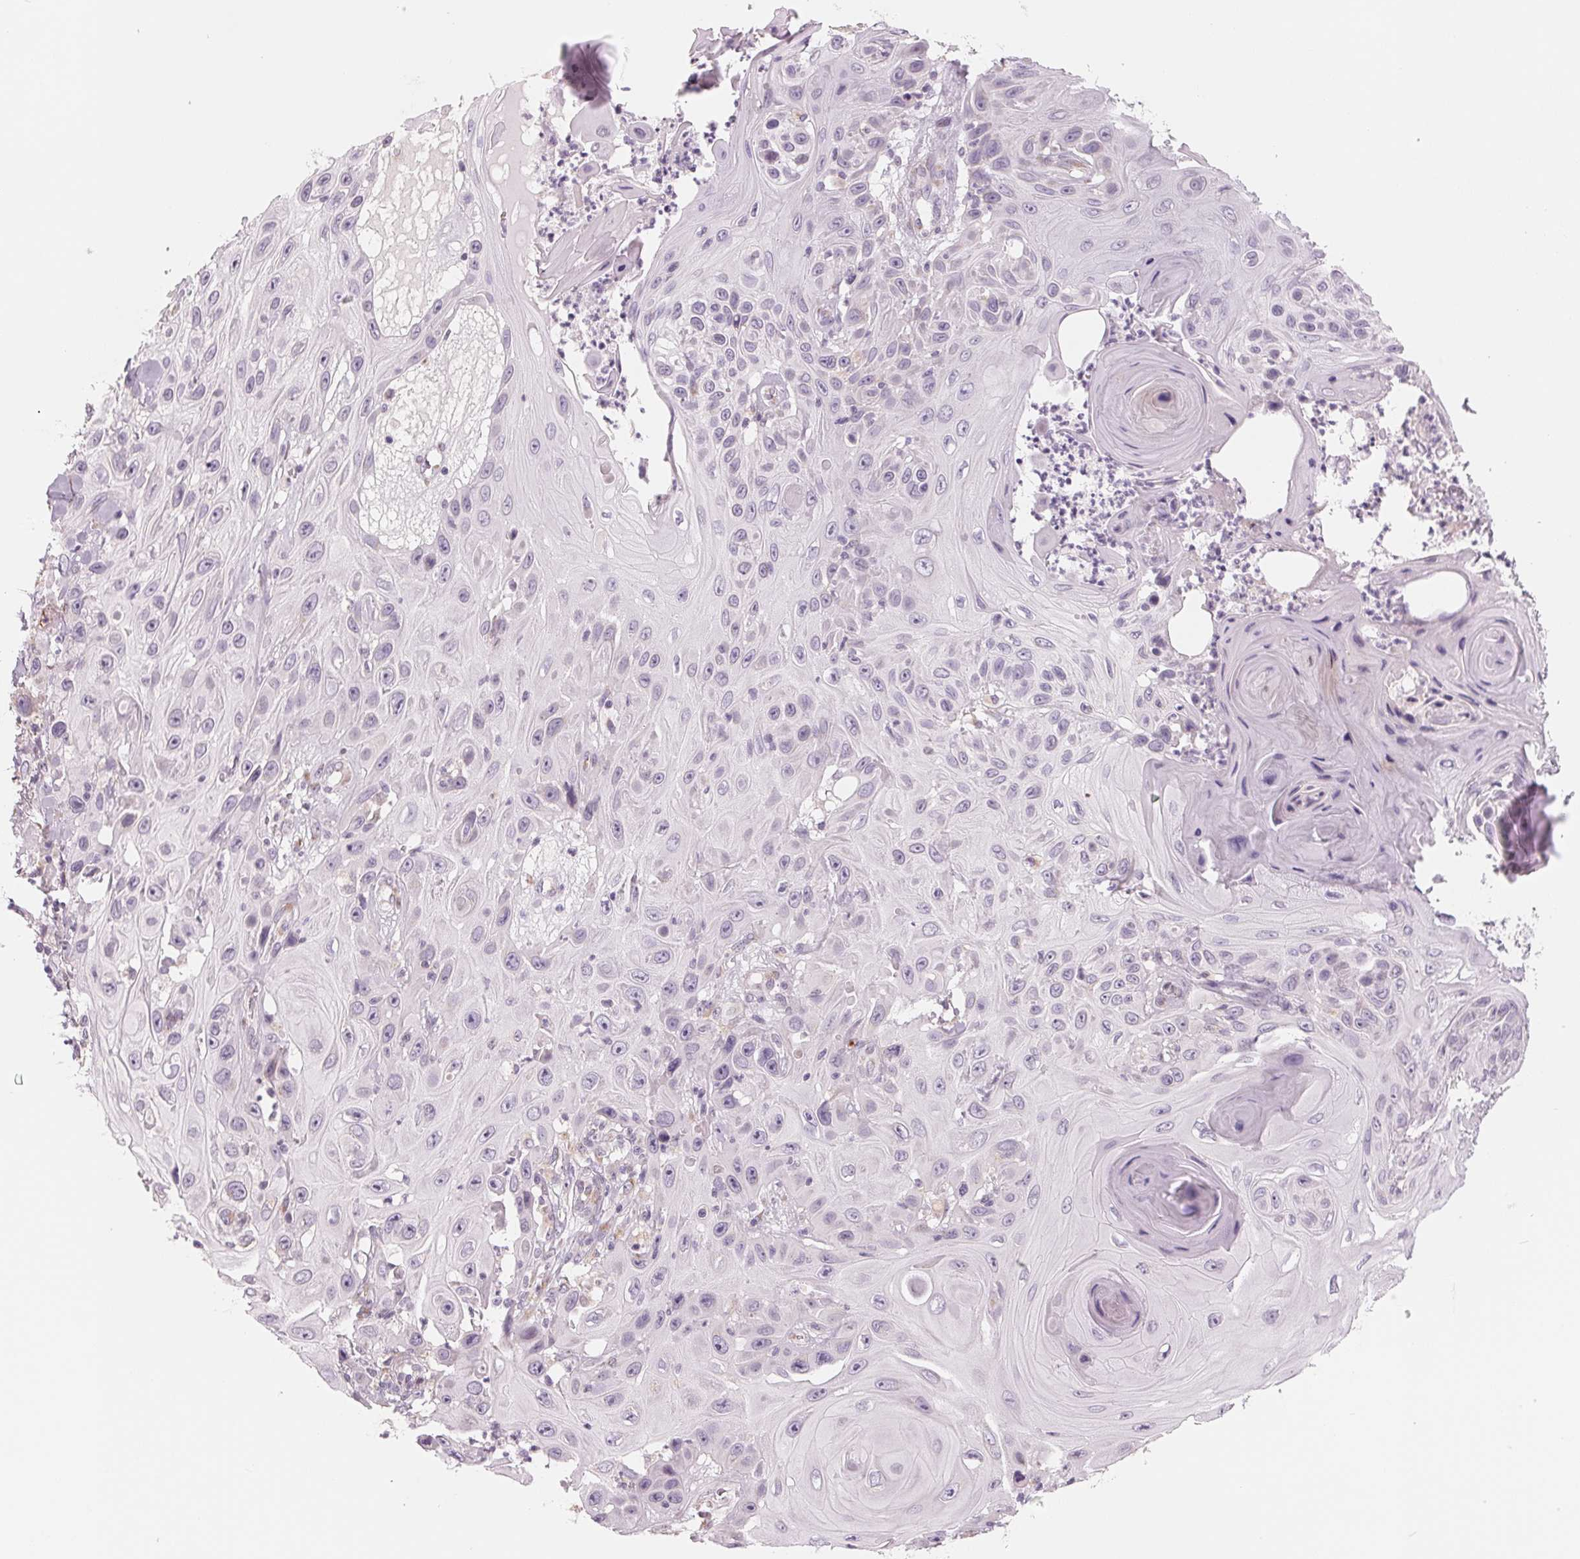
{"staining": {"intensity": "negative", "quantity": "none", "location": "none"}, "tissue": "skin cancer", "cell_type": "Tumor cells", "image_type": "cancer", "snomed": [{"axis": "morphology", "description": "Squamous cell carcinoma, NOS"}, {"axis": "topography", "description": "Skin"}], "caption": "The histopathology image reveals no staining of tumor cells in skin cancer.", "gene": "IL9R", "patient": {"sex": "male", "age": 82}}